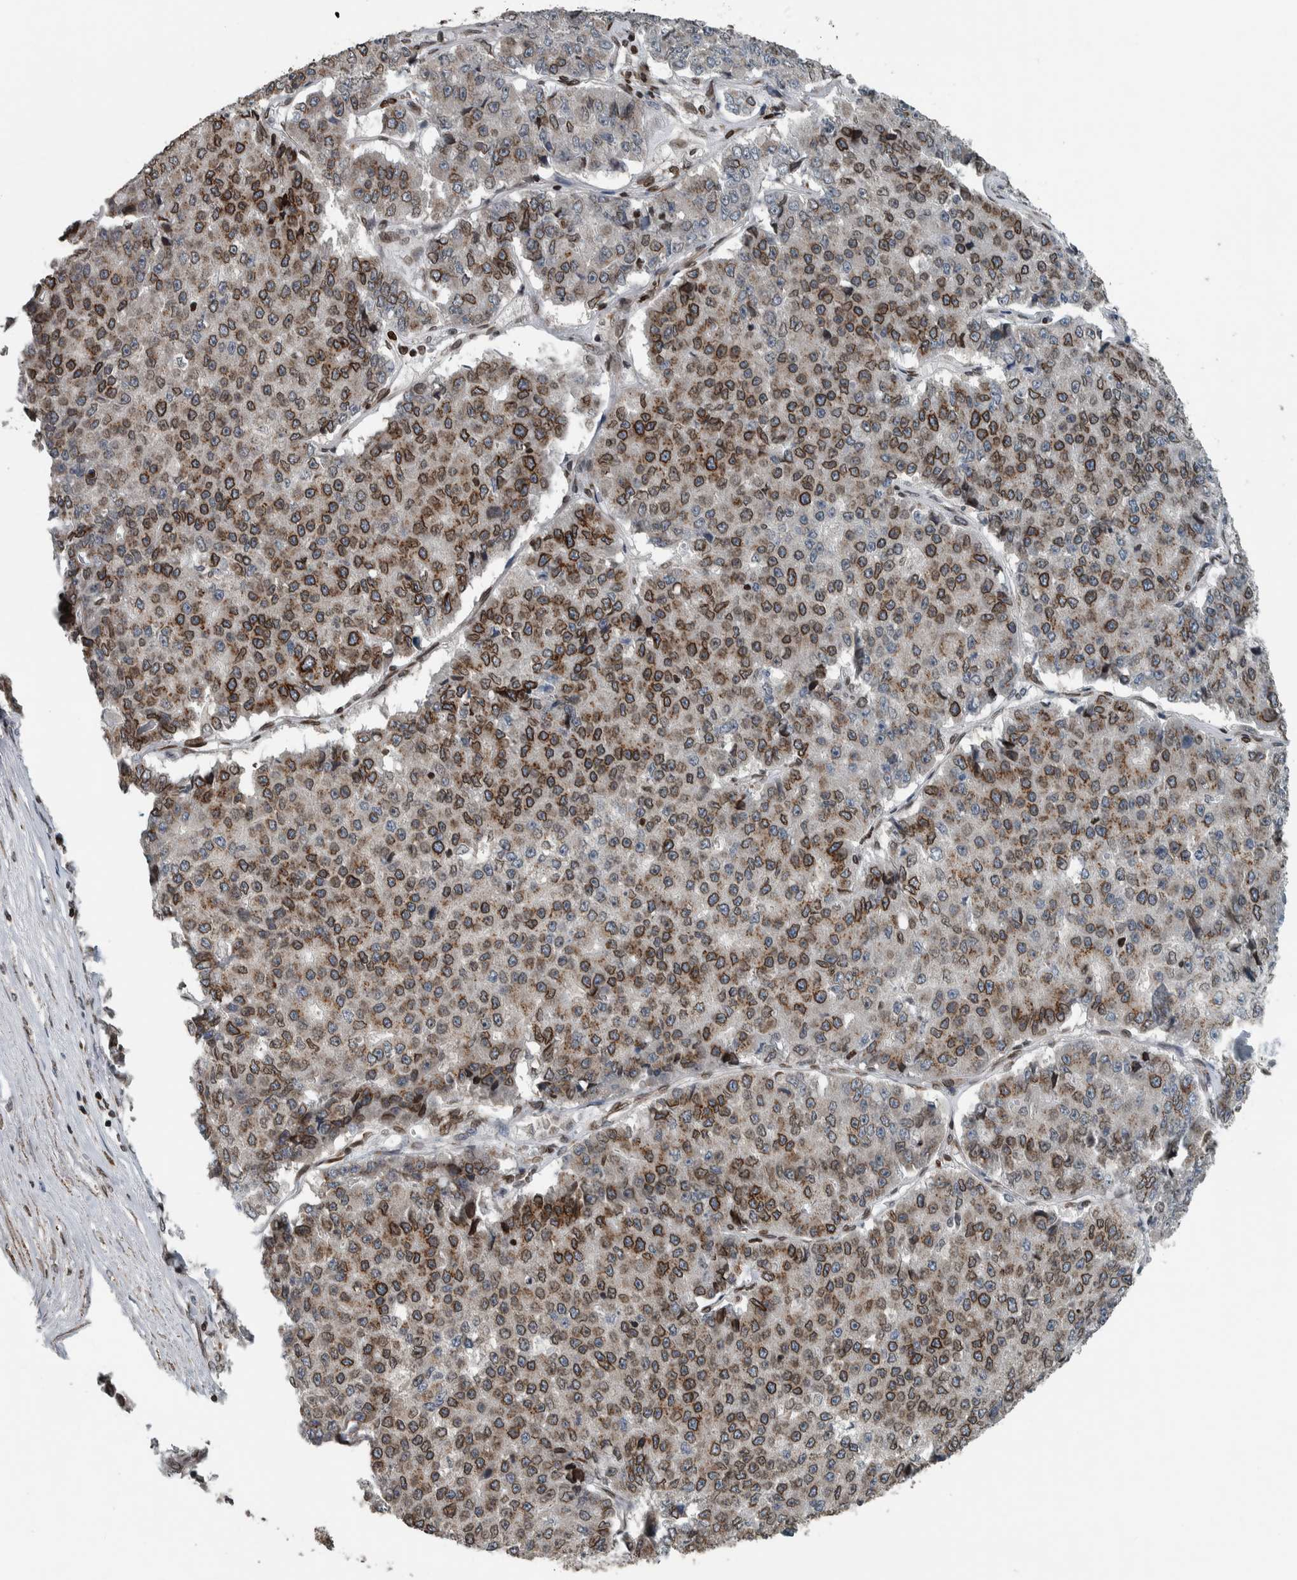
{"staining": {"intensity": "moderate", "quantity": ">75%", "location": "cytoplasmic/membranous,nuclear"}, "tissue": "pancreatic cancer", "cell_type": "Tumor cells", "image_type": "cancer", "snomed": [{"axis": "morphology", "description": "Adenocarcinoma, NOS"}, {"axis": "topography", "description": "Pancreas"}], "caption": "DAB (3,3'-diaminobenzidine) immunohistochemical staining of adenocarcinoma (pancreatic) displays moderate cytoplasmic/membranous and nuclear protein staining in approximately >75% of tumor cells.", "gene": "FAM135B", "patient": {"sex": "male", "age": 50}}